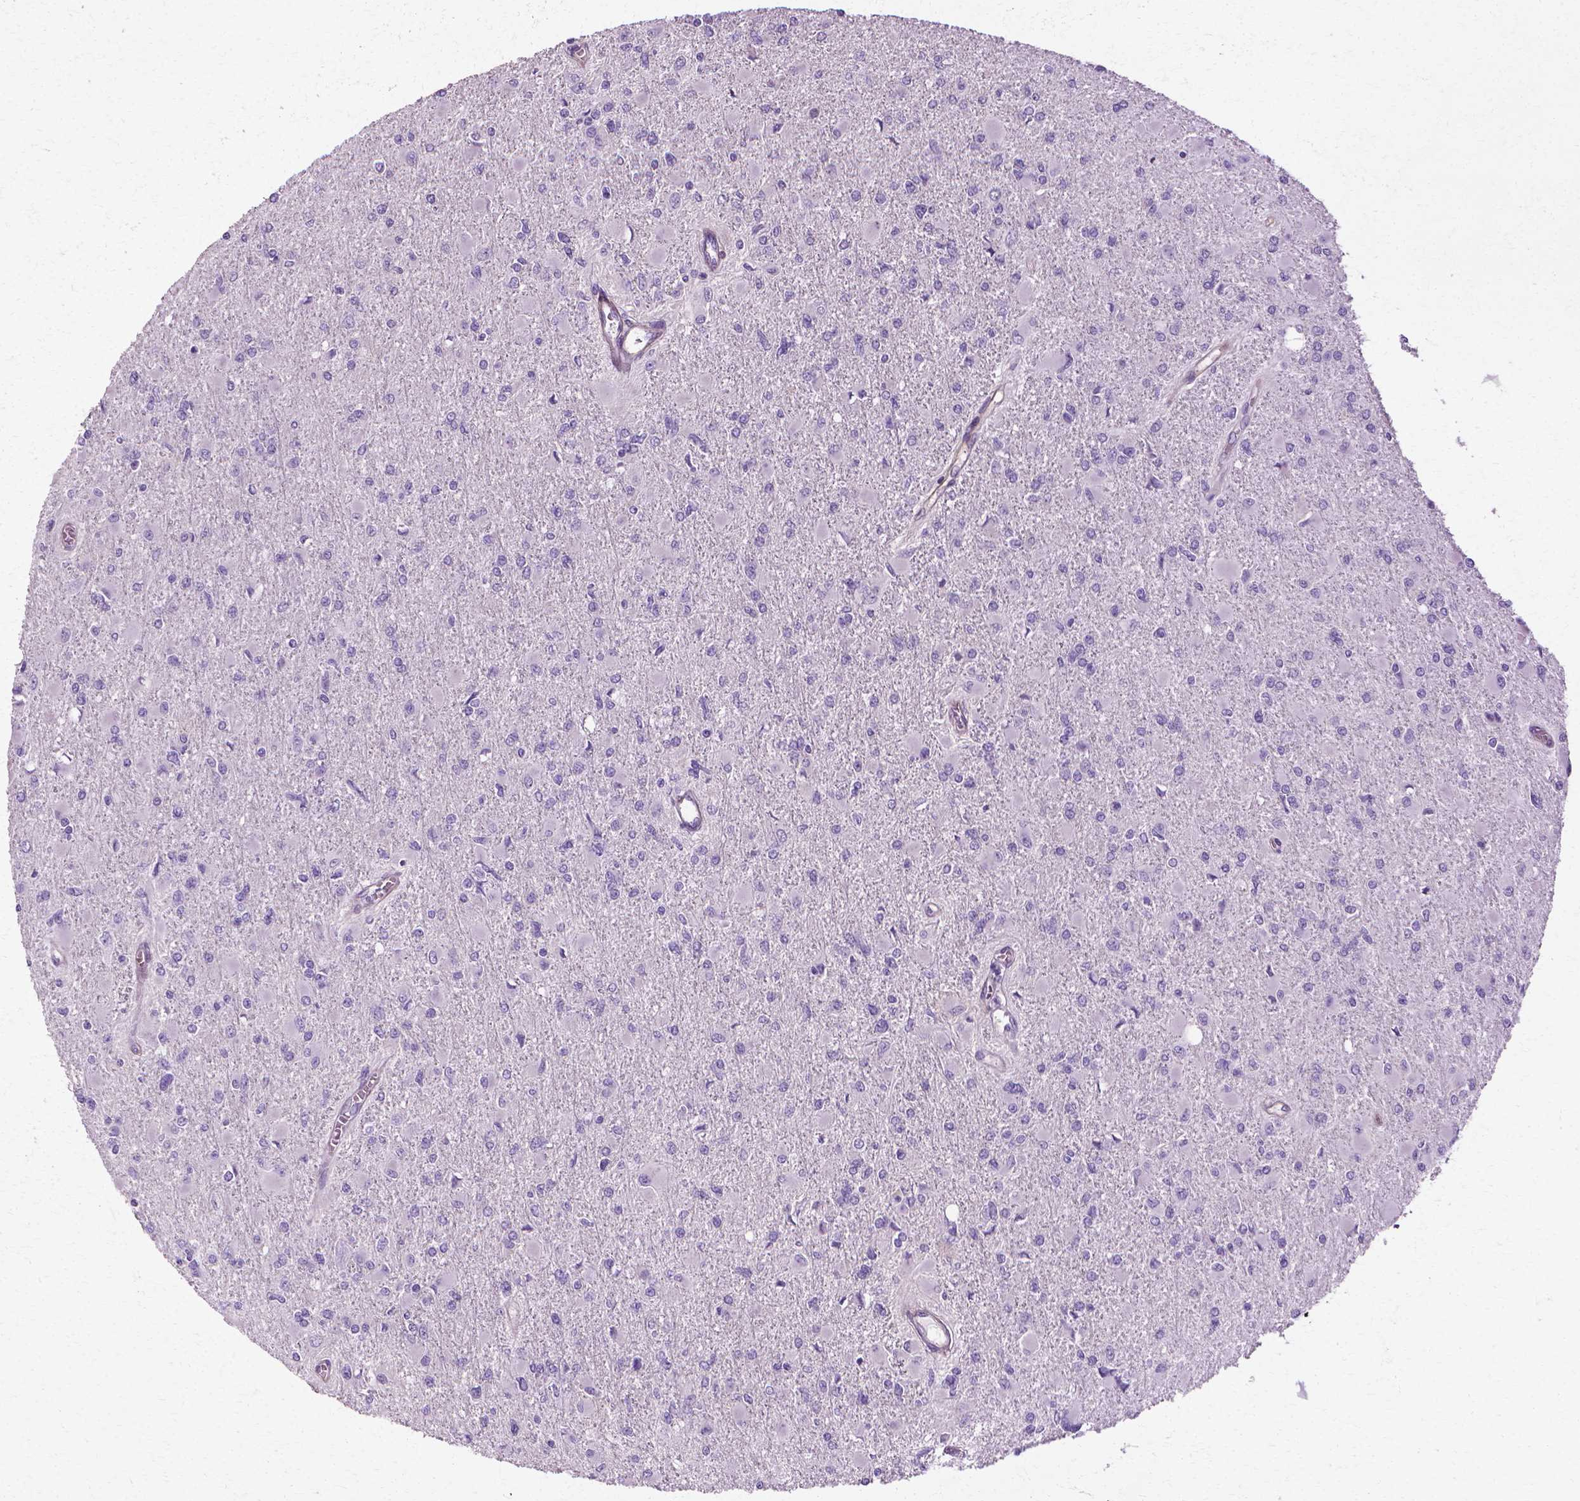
{"staining": {"intensity": "negative", "quantity": "none", "location": "none"}, "tissue": "glioma", "cell_type": "Tumor cells", "image_type": "cancer", "snomed": [{"axis": "morphology", "description": "Glioma, malignant, High grade"}, {"axis": "topography", "description": "Cerebral cortex"}], "caption": "Tumor cells are negative for brown protein staining in malignant glioma (high-grade).", "gene": "CFAP157", "patient": {"sex": "female", "age": 36}}